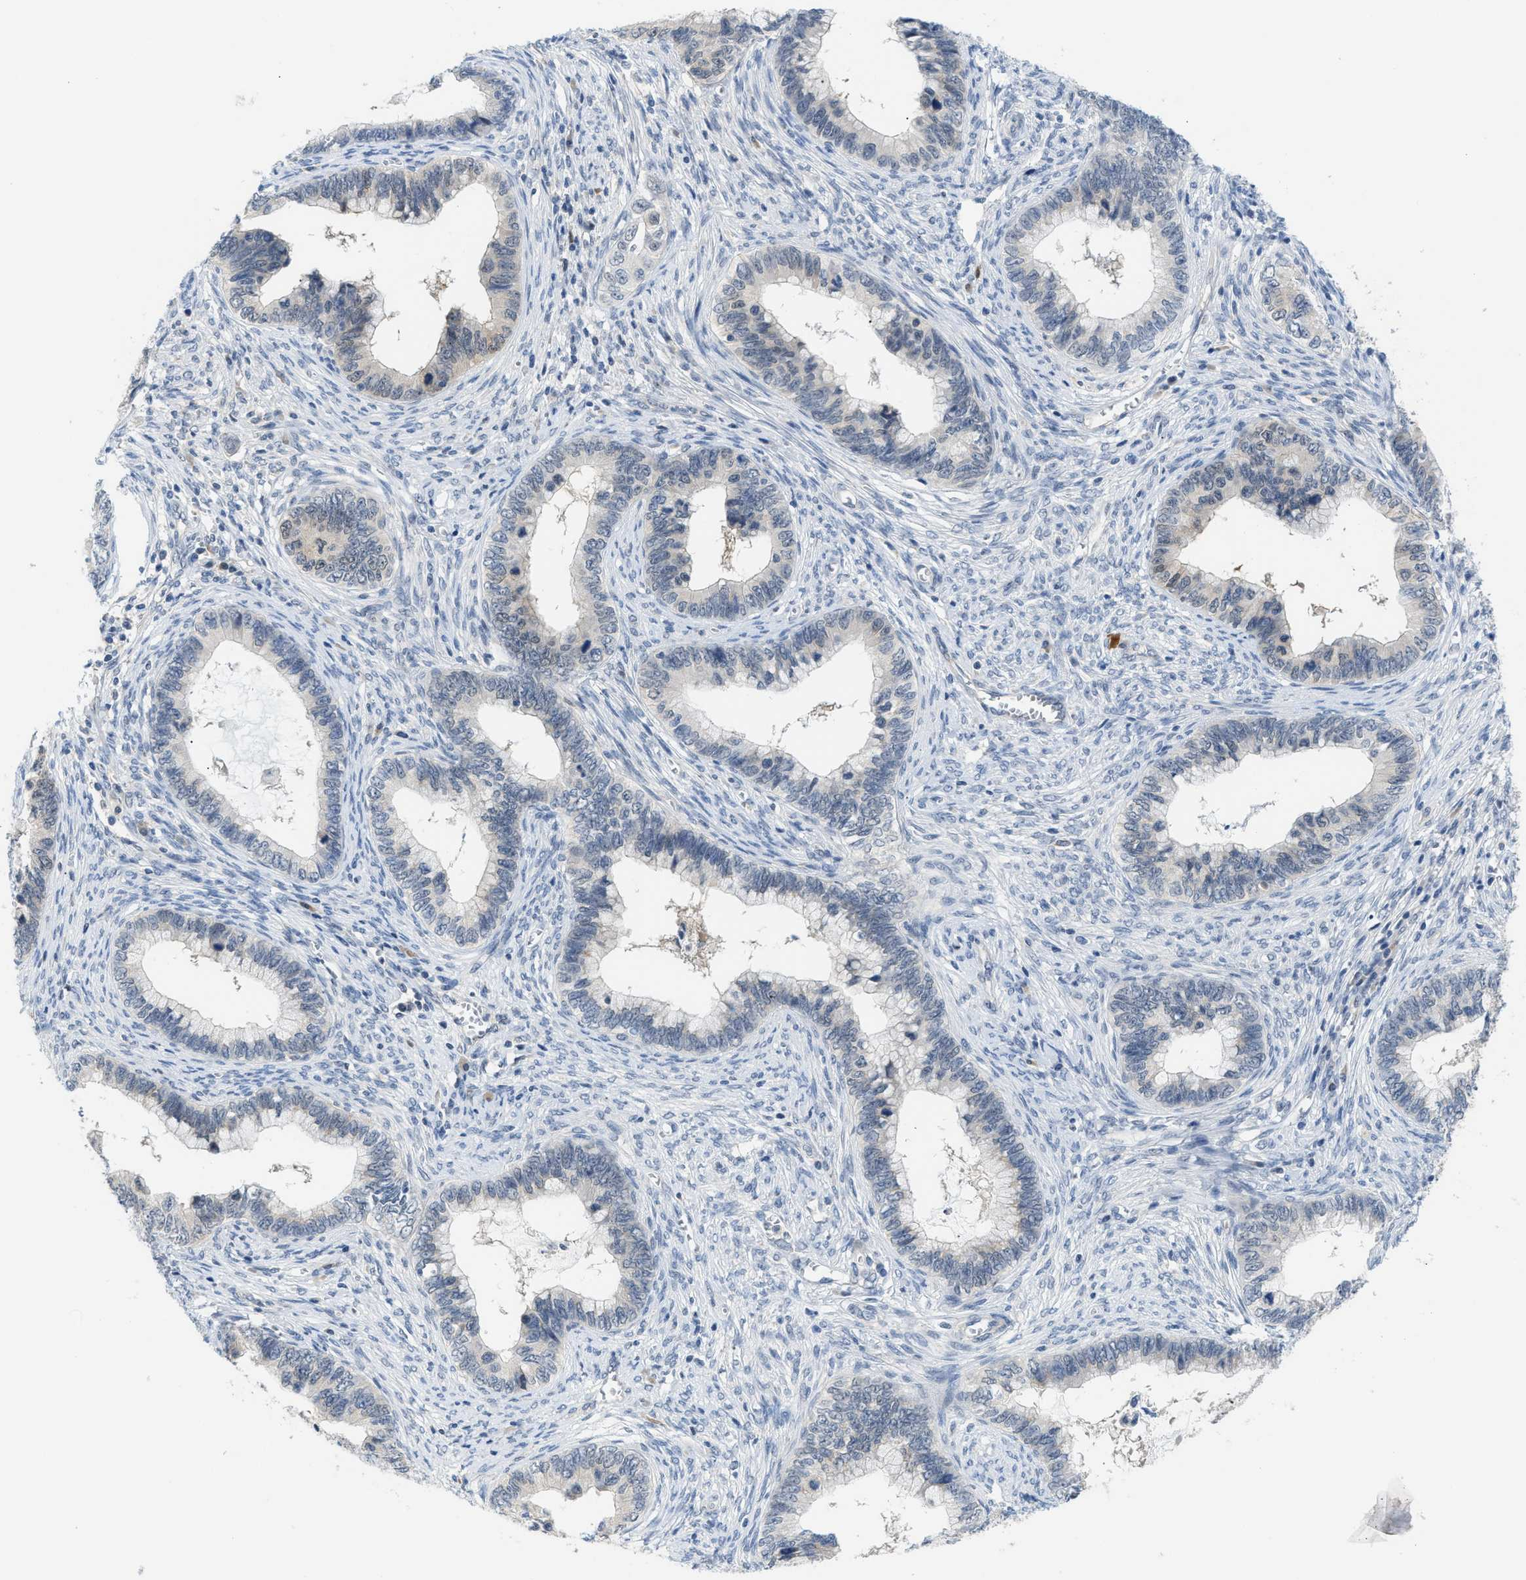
{"staining": {"intensity": "negative", "quantity": "none", "location": "none"}, "tissue": "cervical cancer", "cell_type": "Tumor cells", "image_type": "cancer", "snomed": [{"axis": "morphology", "description": "Adenocarcinoma, NOS"}, {"axis": "topography", "description": "Cervix"}], "caption": "An immunohistochemistry histopathology image of cervical cancer (adenocarcinoma) is shown. There is no staining in tumor cells of cervical cancer (adenocarcinoma).", "gene": "PSAT1", "patient": {"sex": "female", "age": 44}}